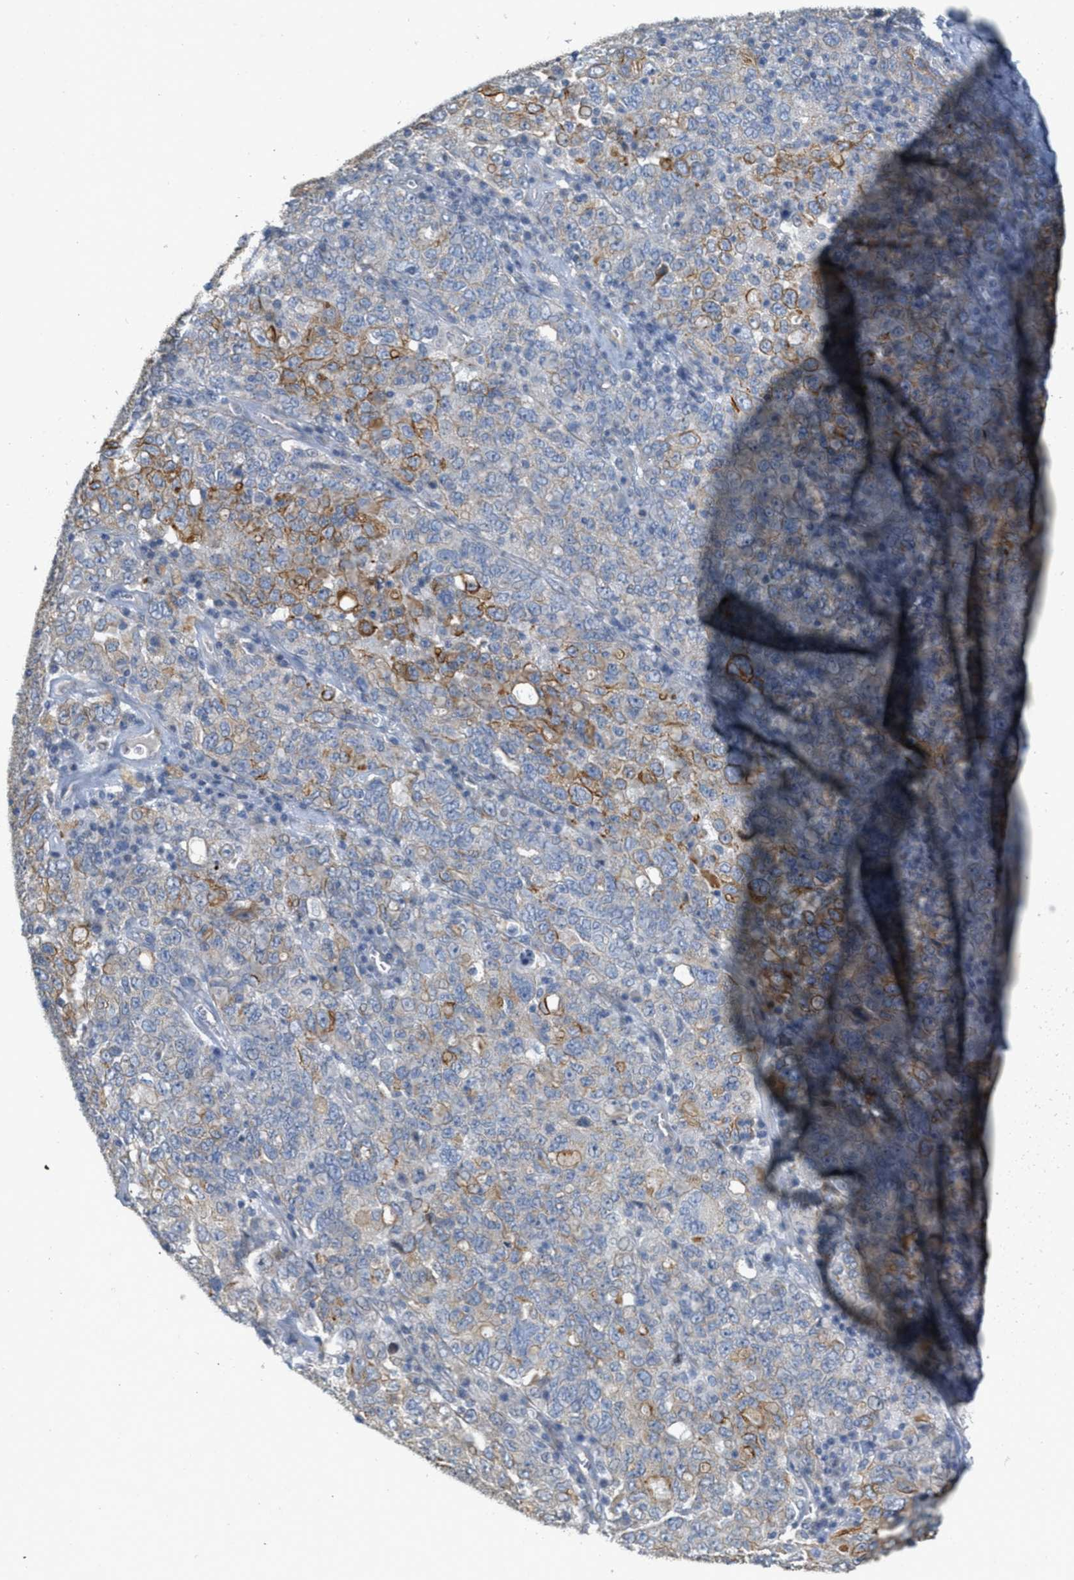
{"staining": {"intensity": "moderate", "quantity": "25%-75%", "location": "cytoplasmic/membranous"}, "tissue": "ovarian cancer", "cell_type": "Tumor cells", "image_type": "cancer", "snomed": [{"axis": "morphology", "description": "Carcinoma, endometroid"}, {"axis": "topography", "description": "Ovary"}], "caption": "Immunohistochemistry (IHC) (DAB) staining of endometroid carcinoma (ovarian) reveals moderate cytoplasmic/membranous protein positivity in approximately 25%-75% of tumor cells. (DAB (3,3'-diaminobenzidine) IHC, brown staining for protein, blue staining for nuclei).", "gene": "MRS2", "patient": {"sex": "female", "age": 62}}